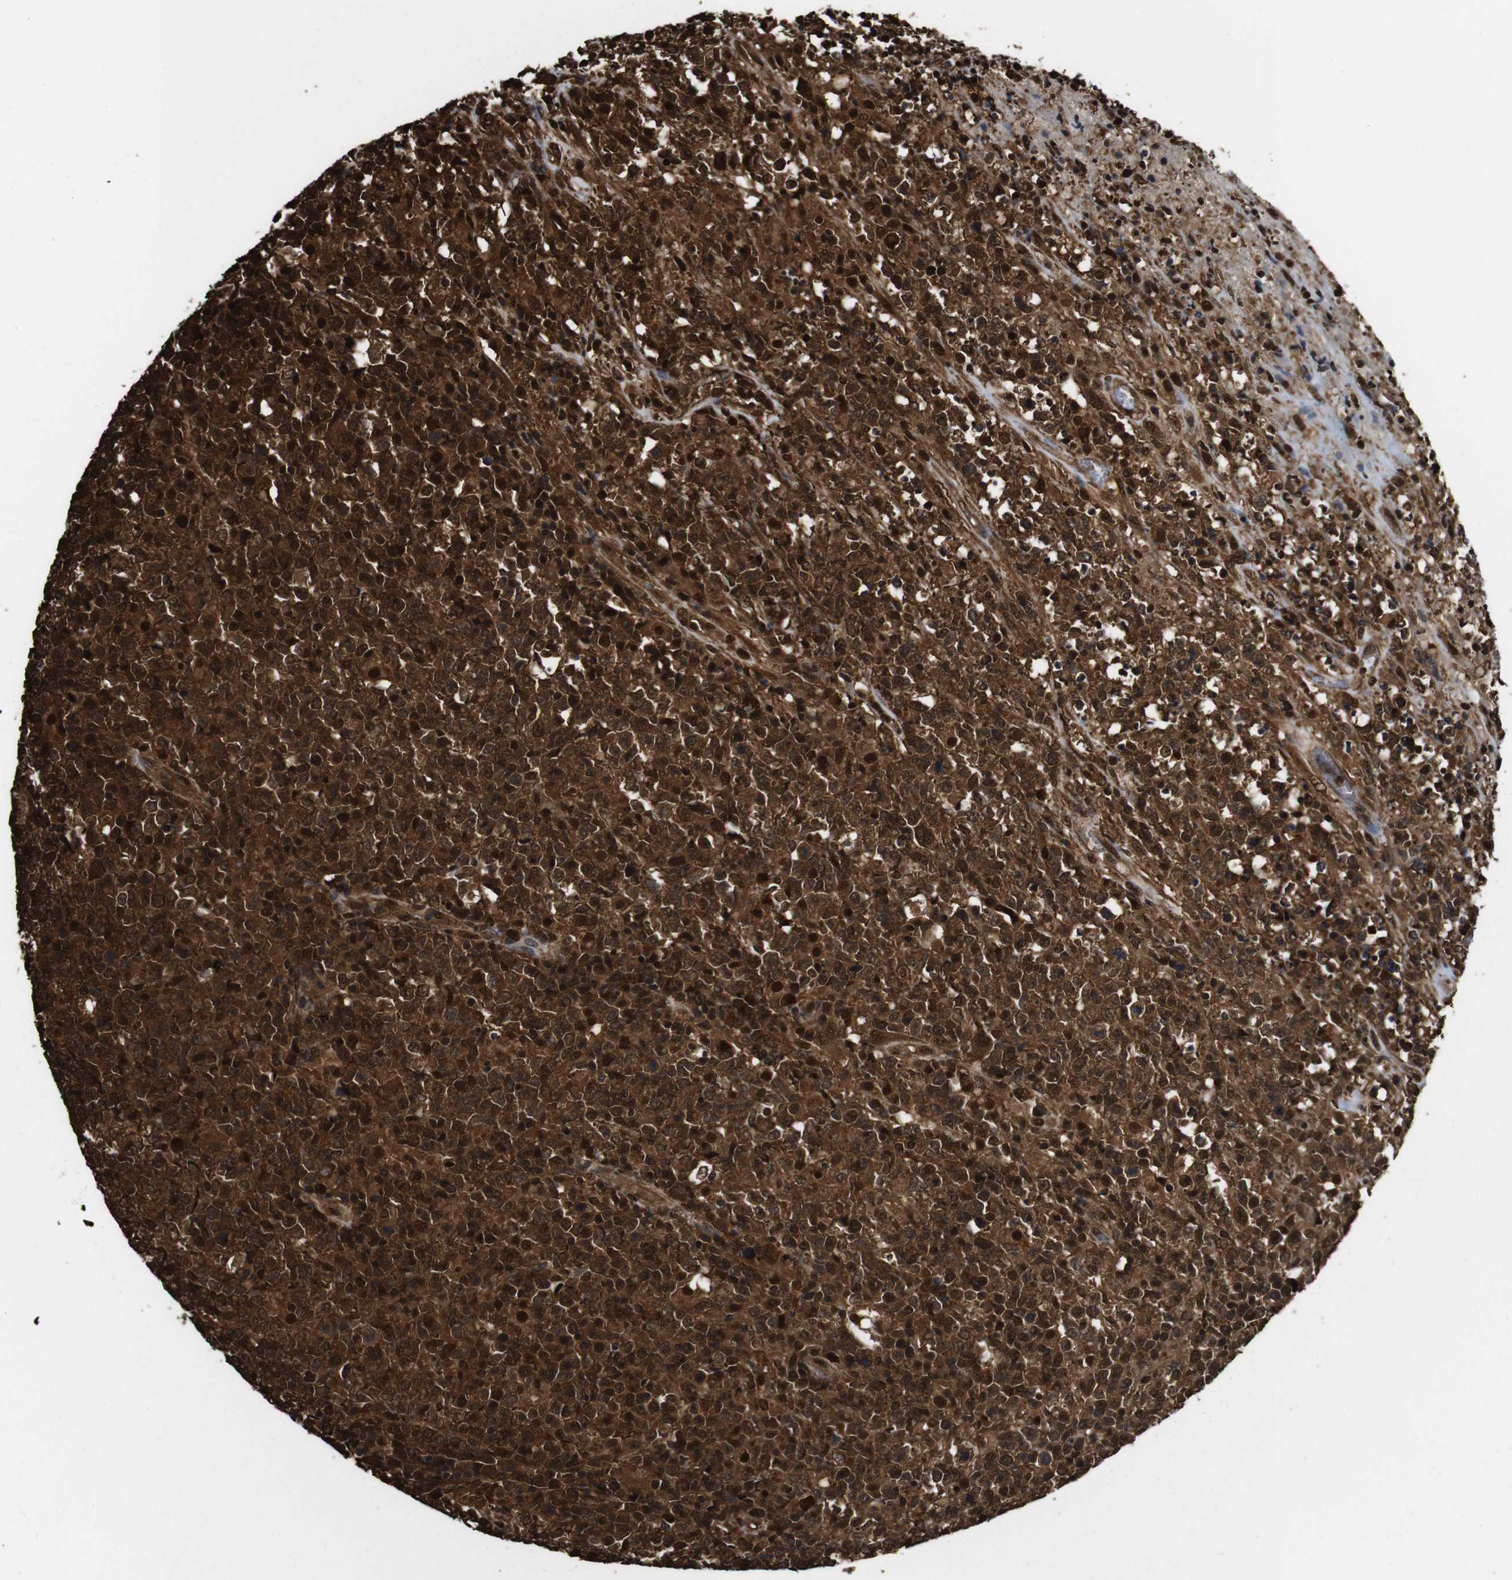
{"staining": {"intensity": "strong", "quantity": ">75%", "location": "cytoplasmic/membranous,nuclear"}, "tissue": "lymphoma", "cell_type": "Tumor cells", "image_type": "cancer", "snomed": [{"axis": "morphology", "description": "Malignant lymphoma, non-Hodgkin's type, High grade"}, {"axis": "topography", "description": "Lymph node"}], "caption": "IHC image of neoplastic tissue: human malignant lymphoma, non-Hodgkin's type (high-grade) stained using IHC exhibits high levels of strong protein expression localized specifically in the cytoplasmic/membranous and nuclear of tumor cells, appearing as a cytoplasmic/membranous and nuclear brown color.", "gene": "VCP", "patient": {"sex": "female", "age": 84}}